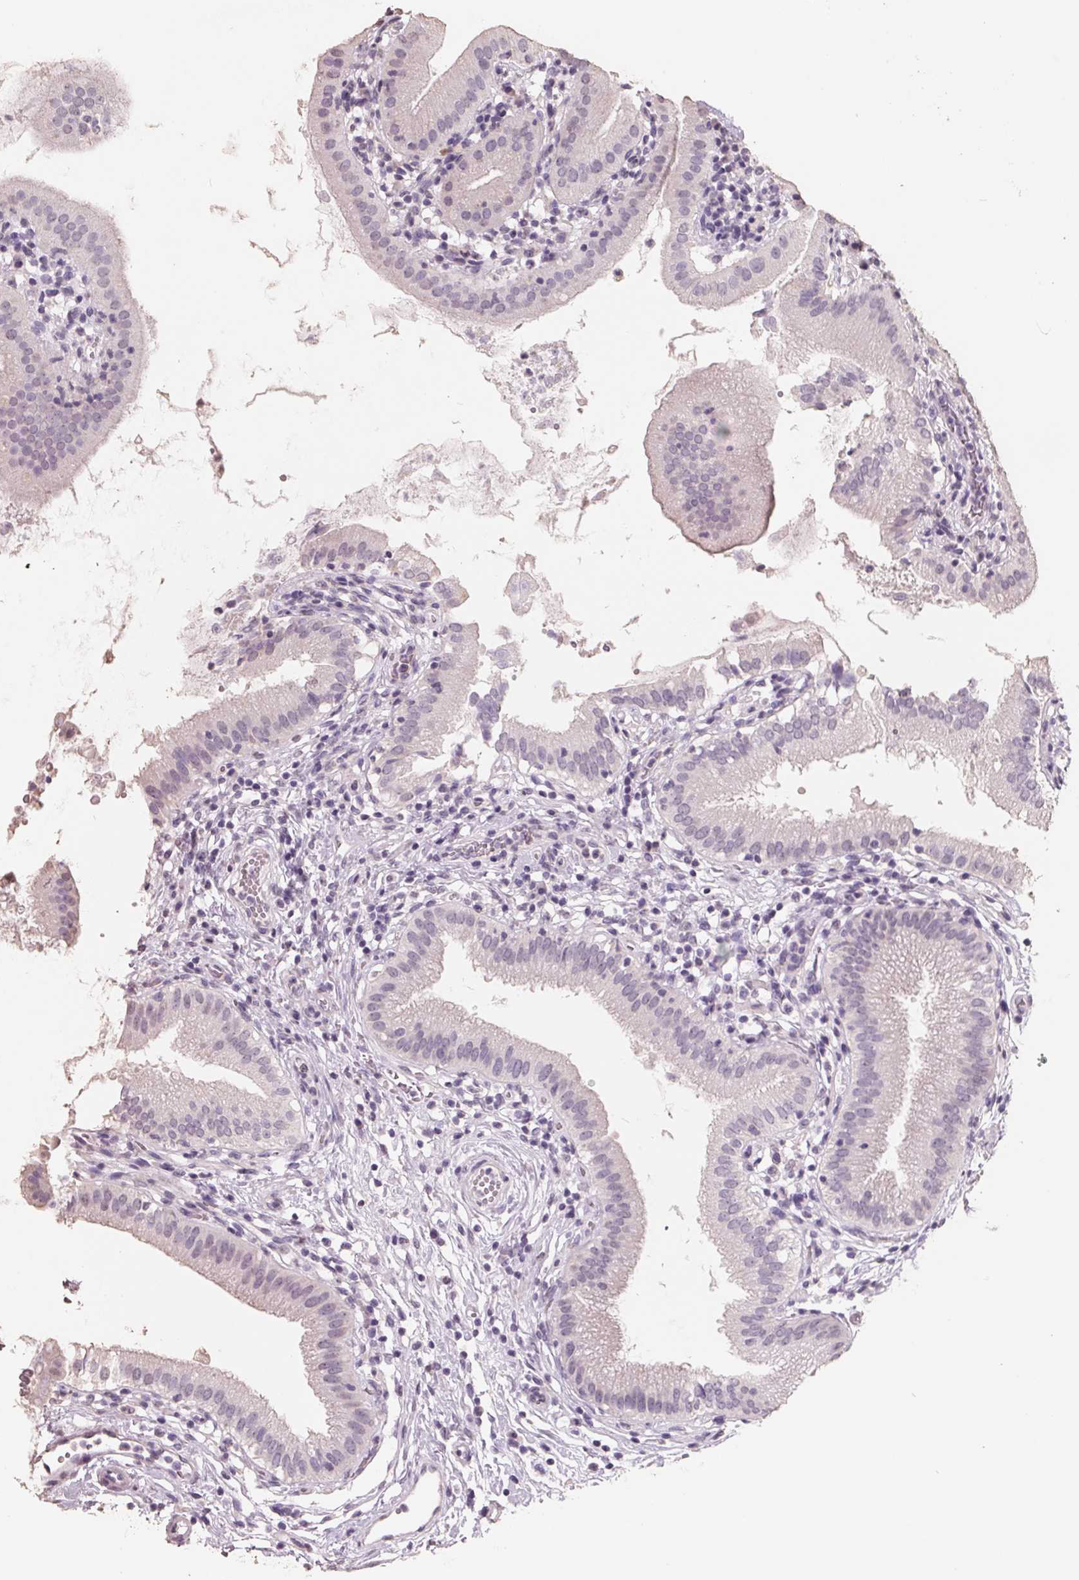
{"staining": {"intensity": "weak", "quantity": "<25%", "location": "nuclear"}, "tissue": "gallbladder", "cell_type": "Glandular cells", "image_type": "normal", "snomed": [{"axis": "morphology", "description": "Normal tissue, NOS"}, {"axis": "topography", "description": "Gallbladder"}], "caption": "The immunohistochemistry (IHC) photomicrograph has no significant expression in glandular cells of gallbladder.", "gene": "FTCD", "patient": {"sex": "female", "age": 65}}